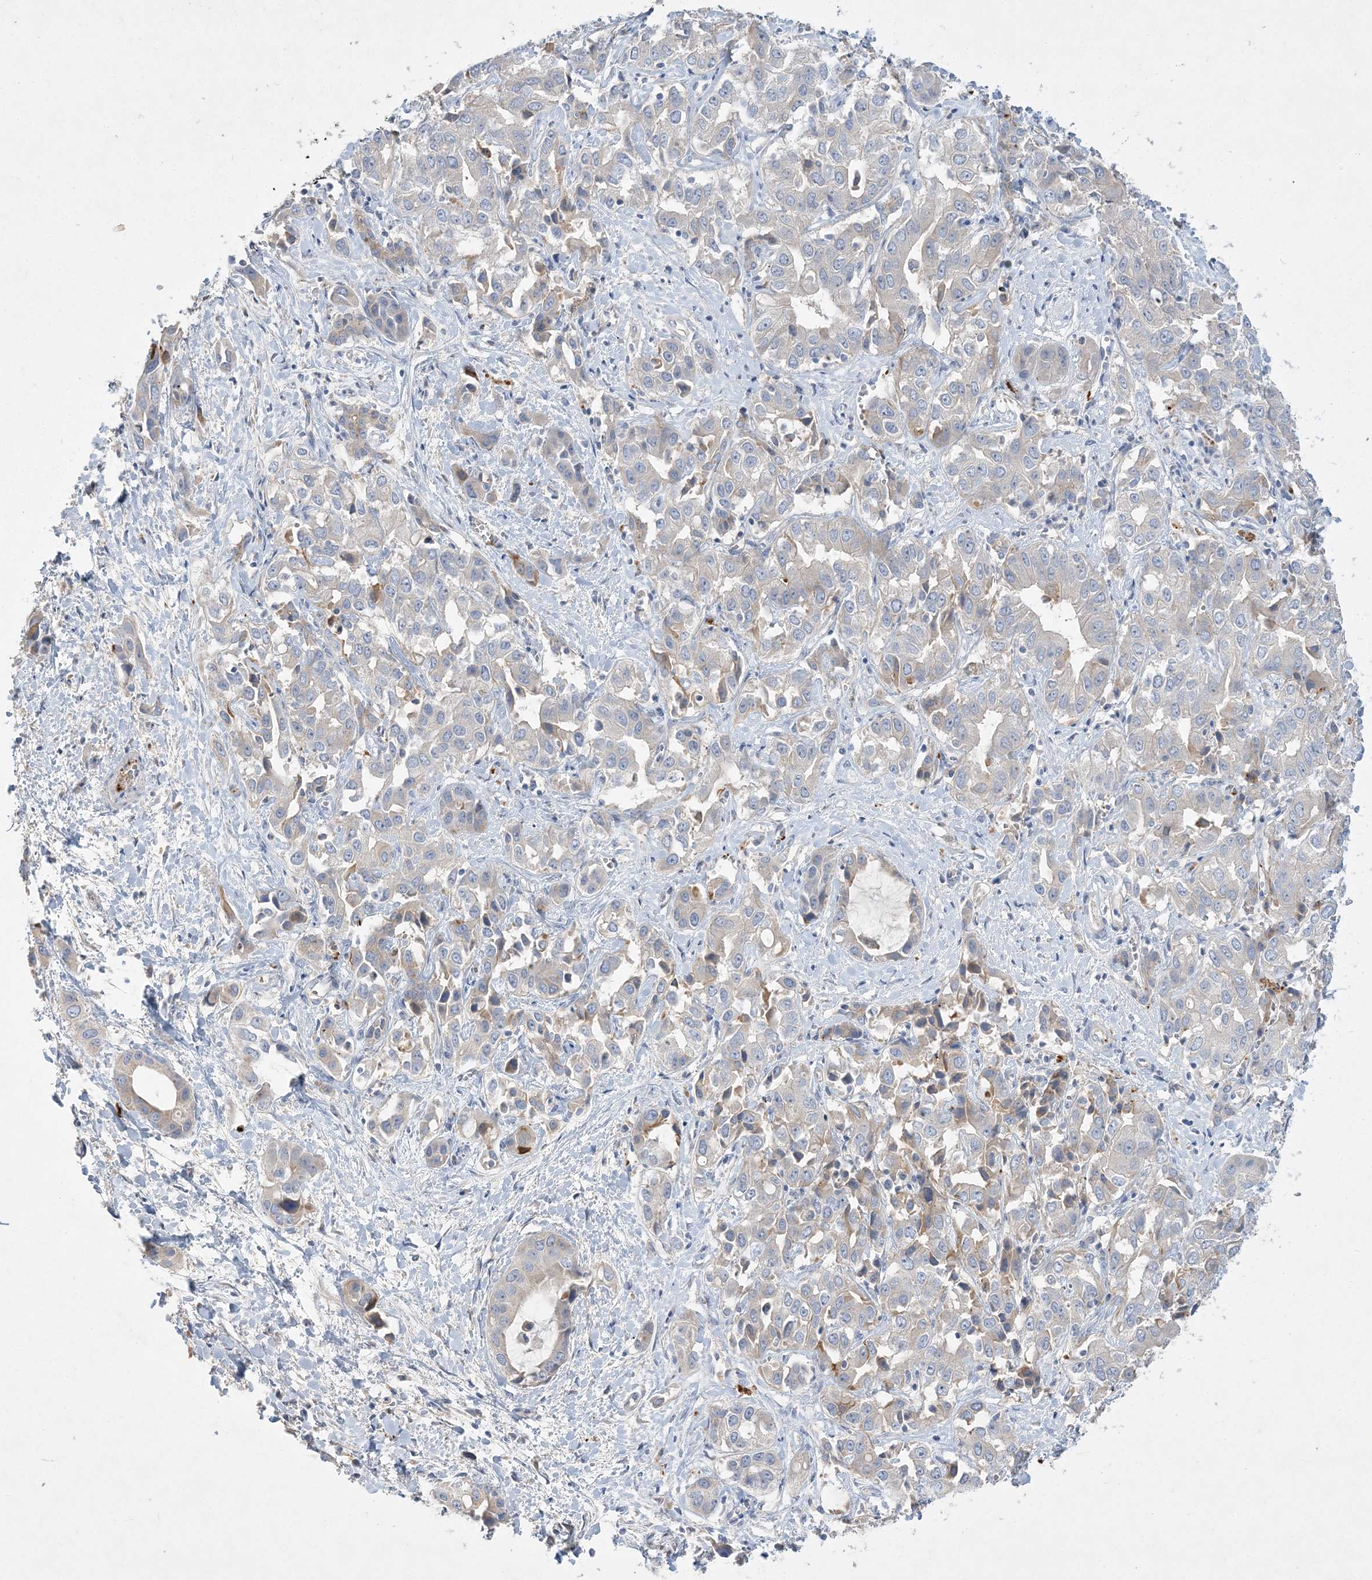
{"staining": {"intensity": "negative", "quantity": "none", "location": "none"}, "tissue": "liver cancer", "cell_type": "Tumor cells", "image_type": "cancer", "snomed": [{"axis": "morphology", "description": "Cholangiocarcinoma"}, {"axis": "topography", "description": "Liver"}], "caption": "The immunohistochemistry (IHC) image has no significant expression in tumor cells of liver cancer (cholangiocarcinoma) tissue.", "gene": "ADCK2", "patient": {"sex": "female", "age": 52}}